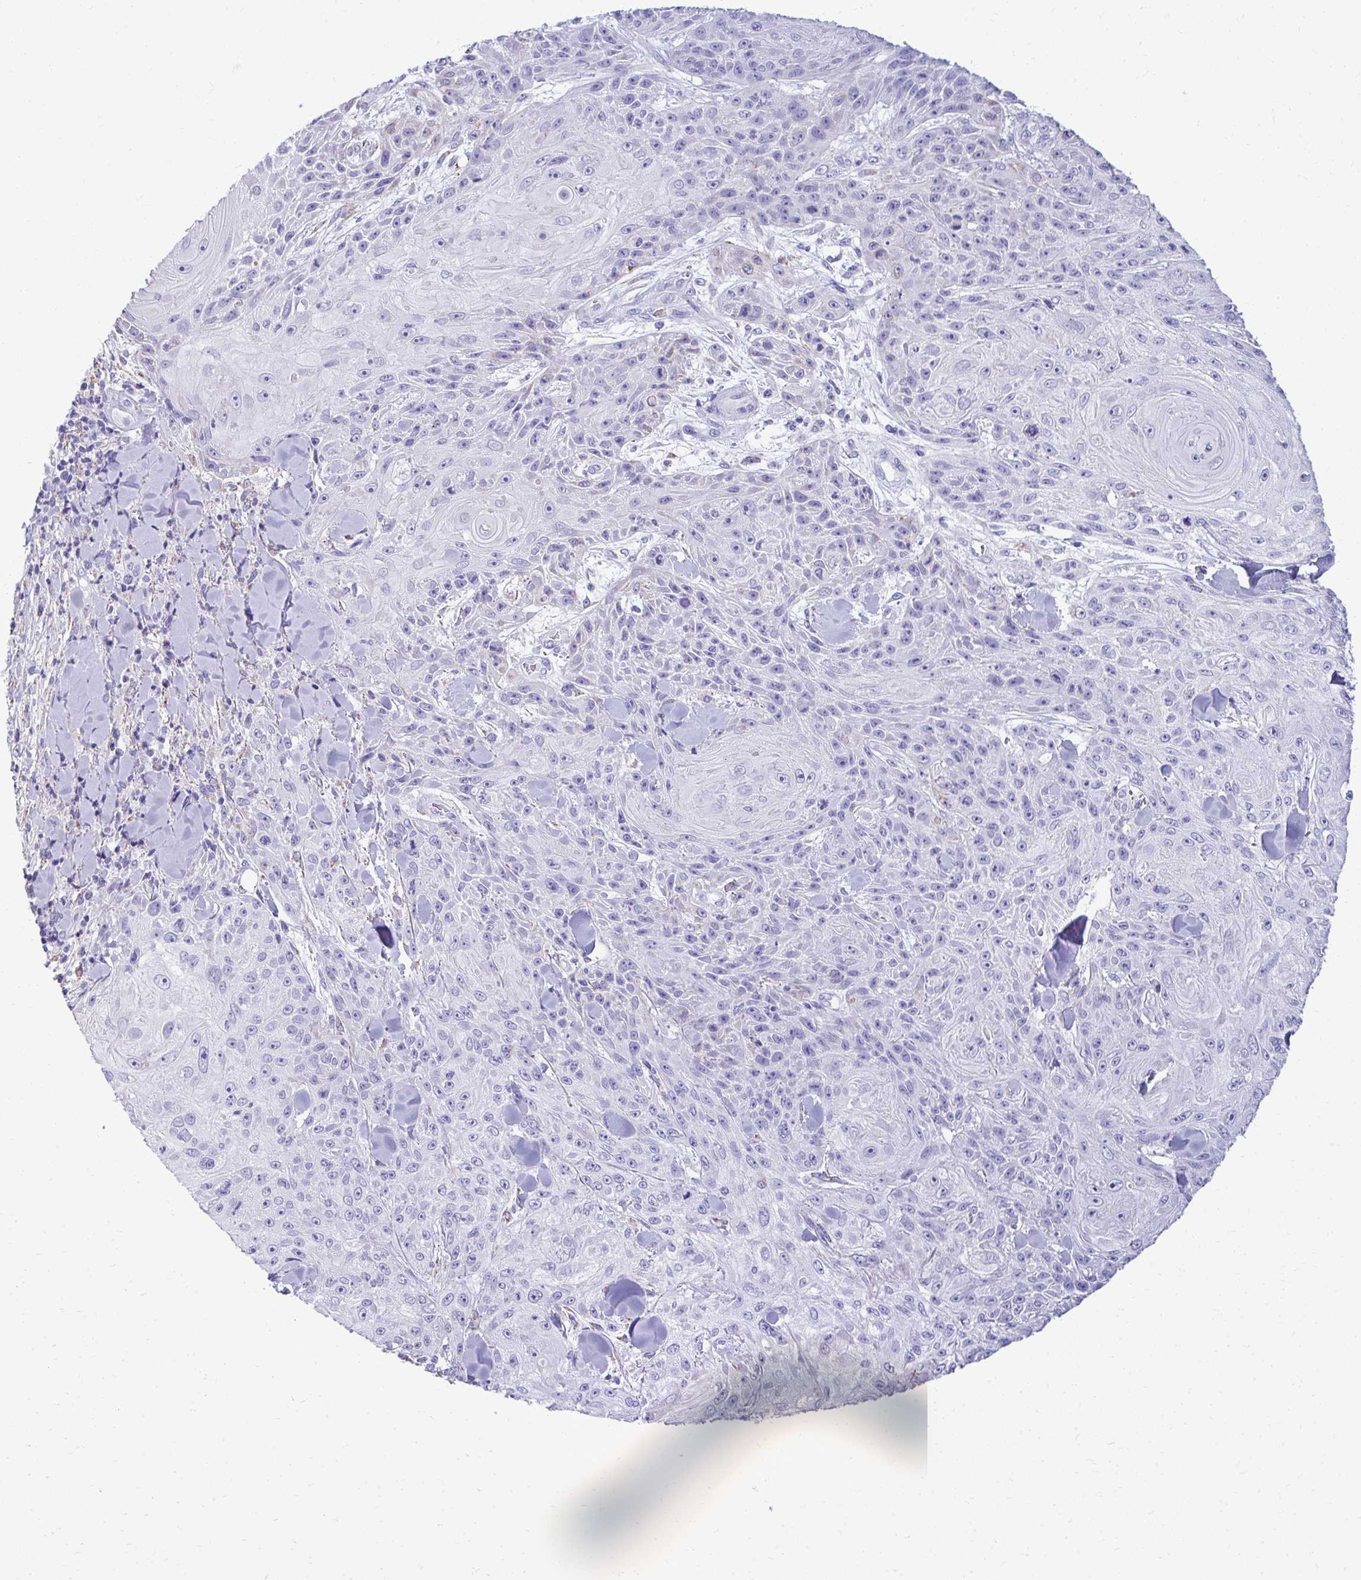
{"staining": {"intensity": "negative", "quantity": "none", "location": "none"}, "tissue": "skin cancer", "cell_type": "Tumor cells", "image_type": "cancer", "snomed": [{"axis": "morphology", "description": "Squamous cell carcinoma, NOS"}, {"axis": "topography", "description": "Skin"}], "caption": "Tumor cells are negative for brown protein staining in skin cancer (squamous cell carcinoma). (Brightfield microscopy of DAB (3,3'-diaminobenzidine) IHC at high magnification).", "gene": "AIG1", "patient": {"sex": "male", "age": 88}}